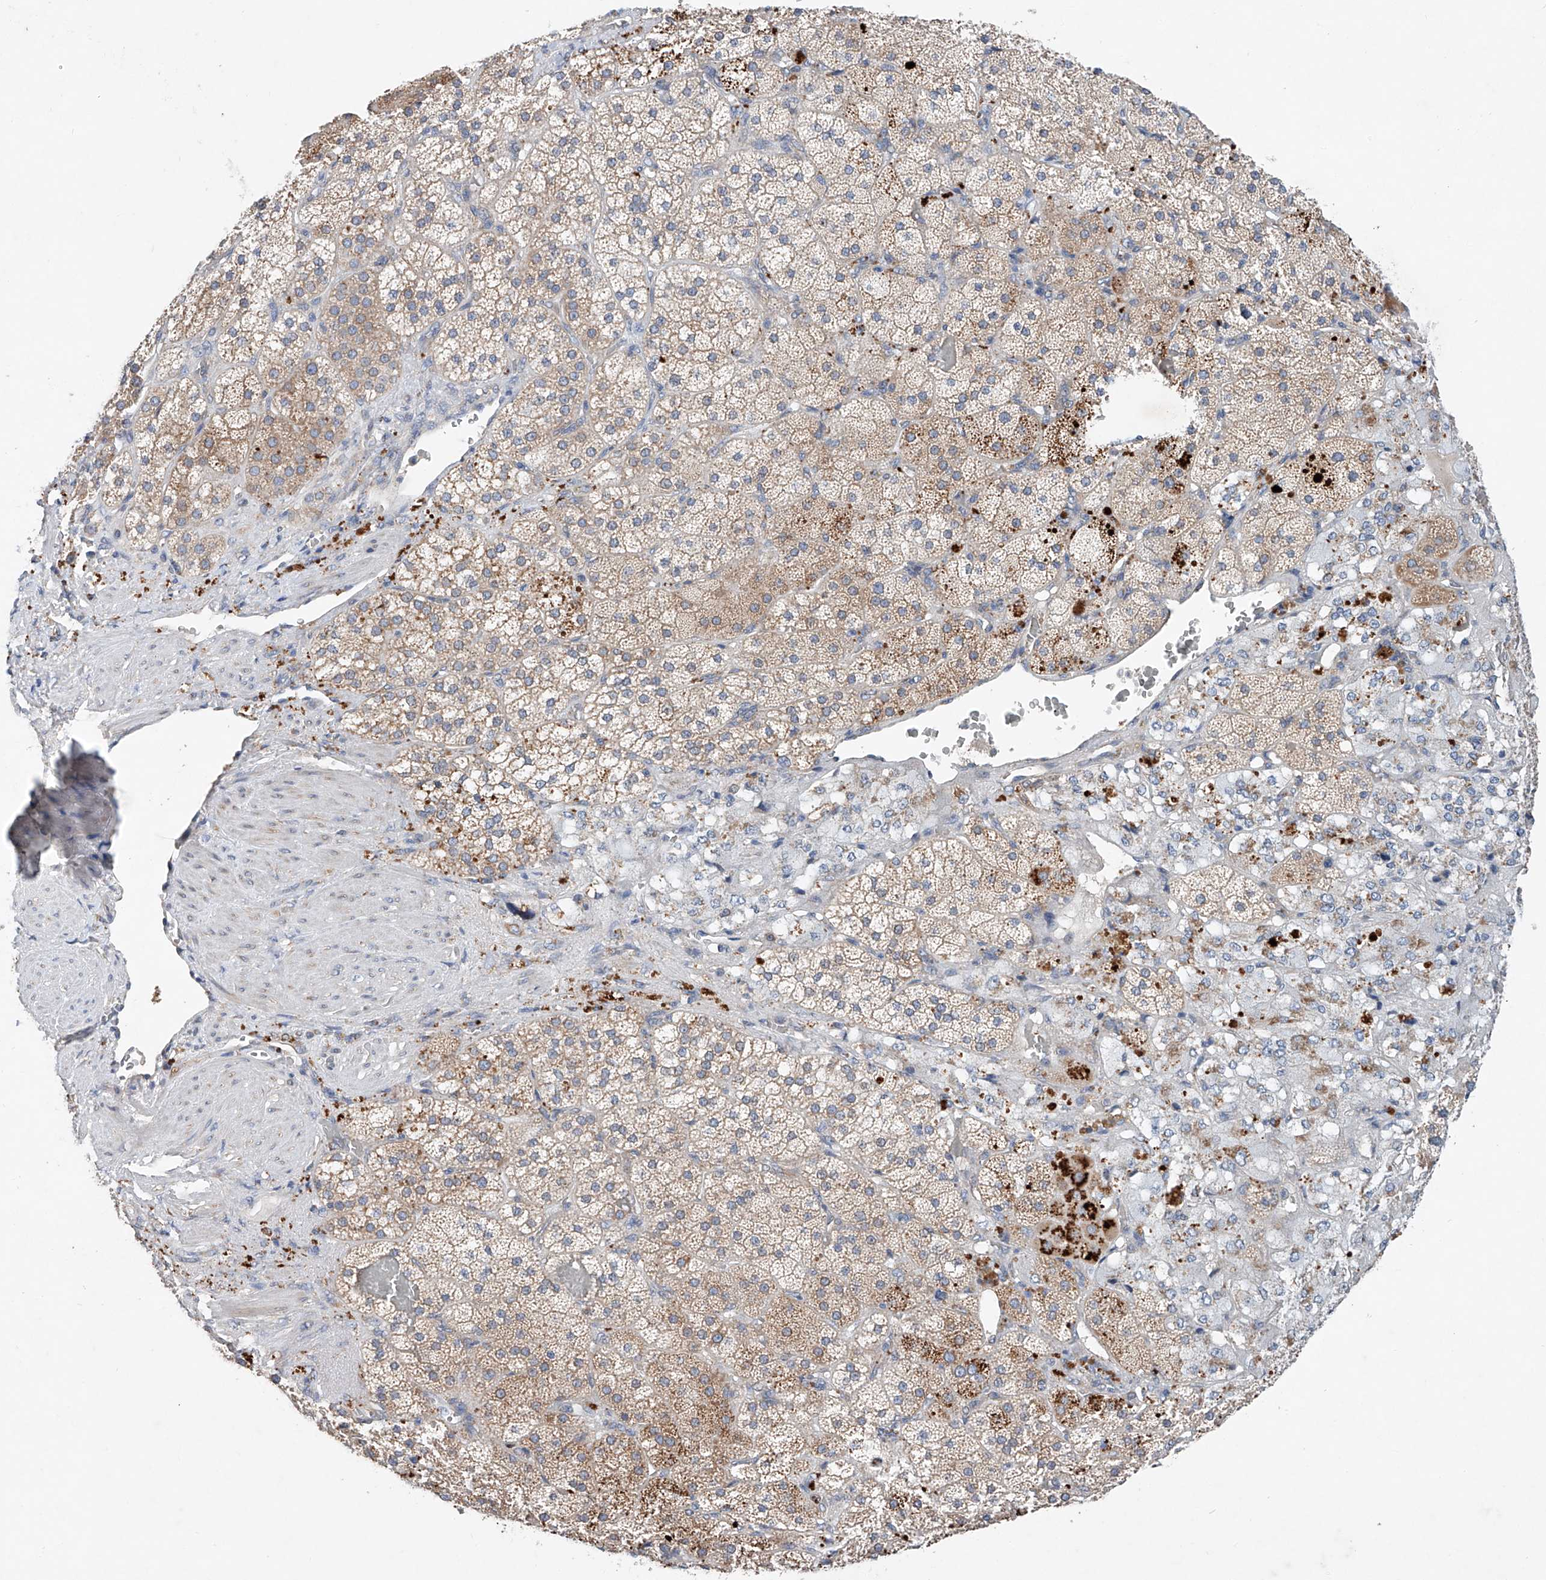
{"staining": {"intensity": "moderate", "quantity": ">75%", "location": "cytoplasmic/membranous"}, "tissue": "adrenal gland", "cell_type": "Glandular cells", "image_type": "normal", "snomed": [{"axis": "morphology", "description": "Normal tissue, NOS"}, {"axis": "topography", "description": "Adrenal gland"}], "caption": "Protein staining exhibits moderate cytoplasmic/membranous staining in about >75% of glandular cells in normal adrenal gland.", "gene": "FASTK", "patient": {"sex": "male", "age": 57}}